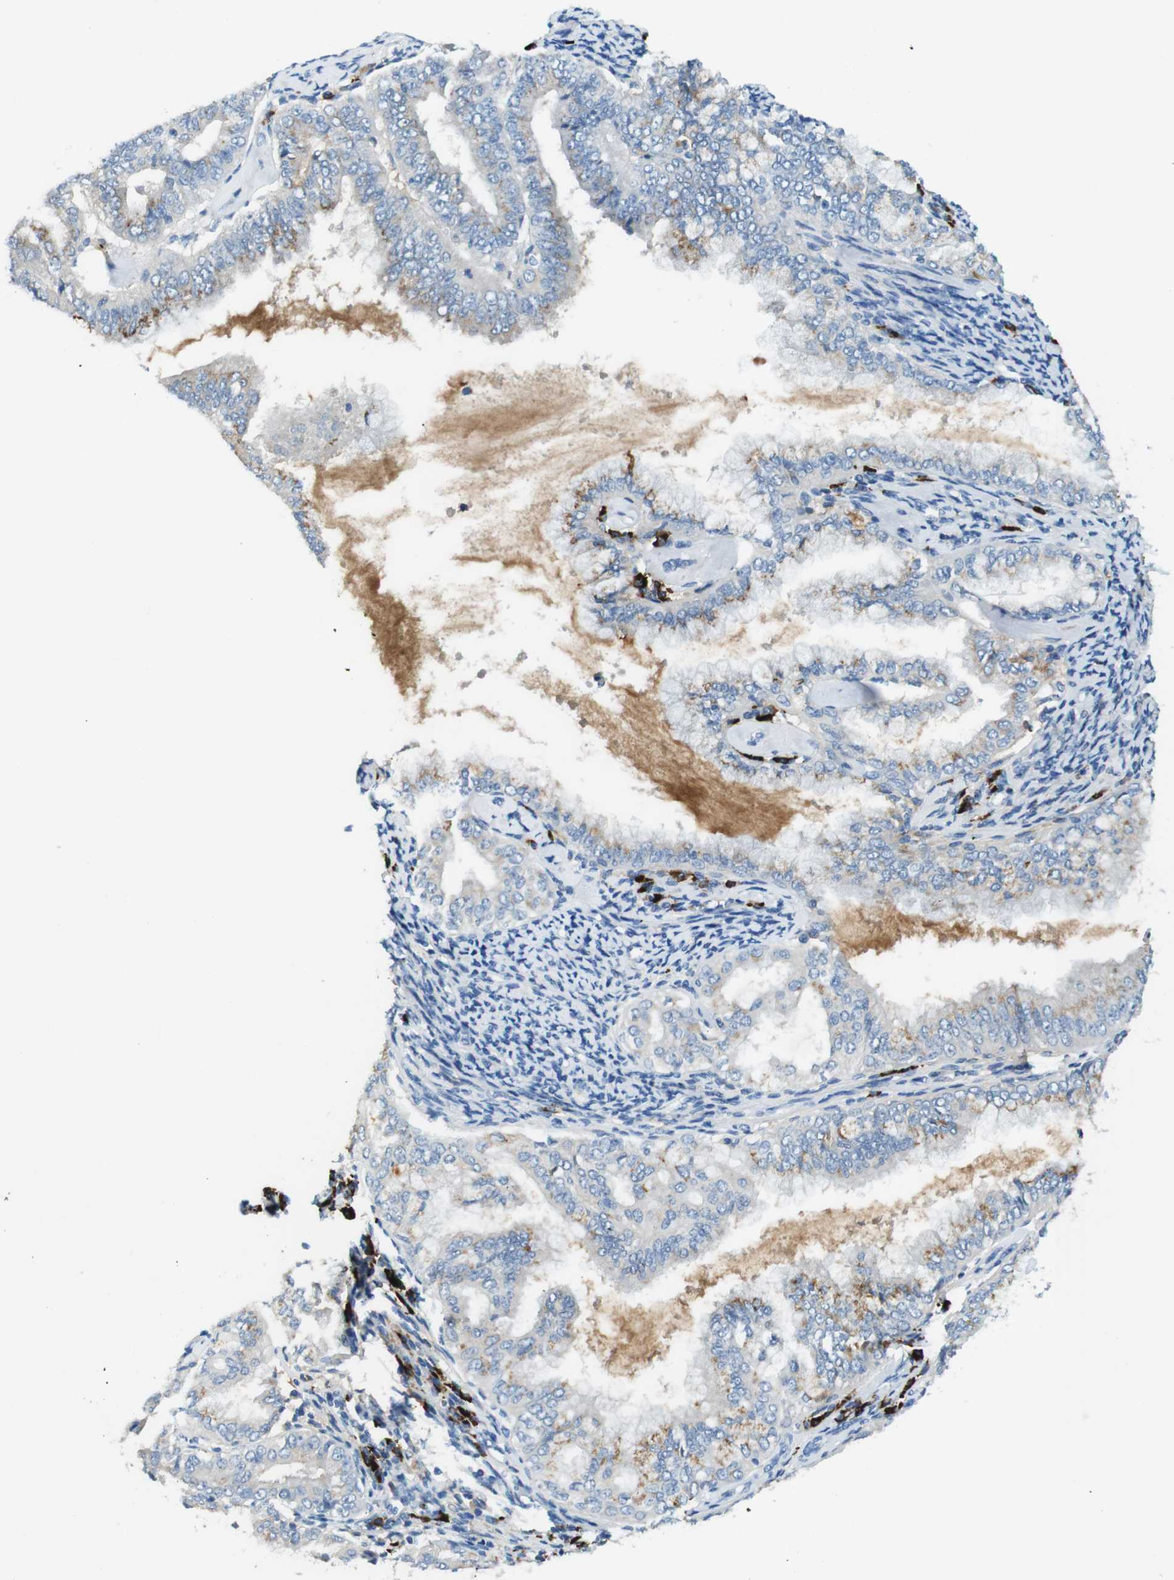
{"staining": {"intensity": "weak", "quantity": "<25%", "location": "cytoplasmic/membranous"}, "tissue": "endometrial cancer", "cell_type": "Tumor cells", "image_type": "cancer", "snomed": [{"axis": "morphology", "description": "Adenocarcinoma, NOS"}, {"axis": "topography", "description": "Endometrium"}], "caption": "High magnification brightfield microscopy of adenocarcinoma (endometrial) stained with DAB (brown) and counterstained with hematoxylin (blue): tumor cells show no significant positivity. (Immunohistochemistry, brightfield microscopy, high magnification).", "gene": "SLC35A3", "patient": {"sex": "female", "age": 63}}